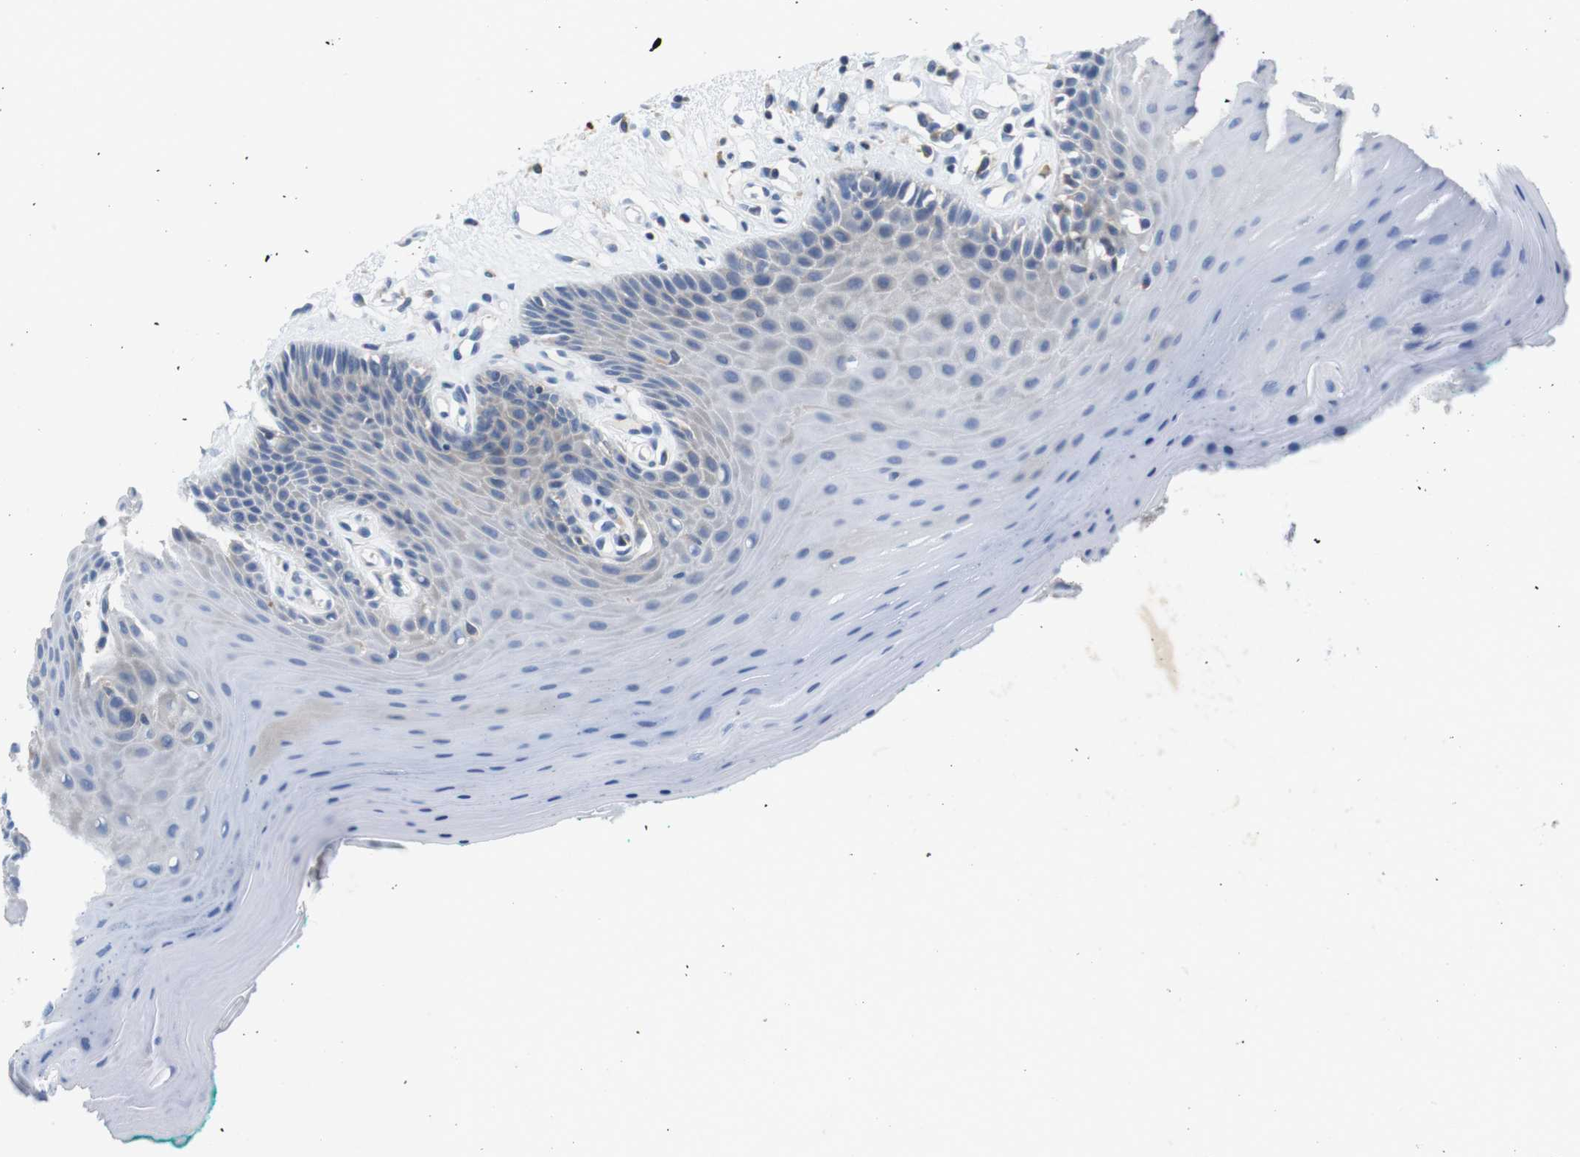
{"staining": {"intensity": "negative", "quantity": "none", "location": "none"}, "tissue": "oral mucosa", "cell_type": "Squamous epithelial cells", "image_type": "normal", "snomed": [{"axis": "morphology", "description": "Normal tissue, NOS"}, {"axis": "topography", "description": "Skeletal muscle"}, {"axis": "topography", "description": "Oral tissue"}], "caption": "Squamous epithelial cells are negative for protein expression in normal human oral mucosa.", "gene": "CNGA2", "patient": {"sex": "male", "age": 58}}